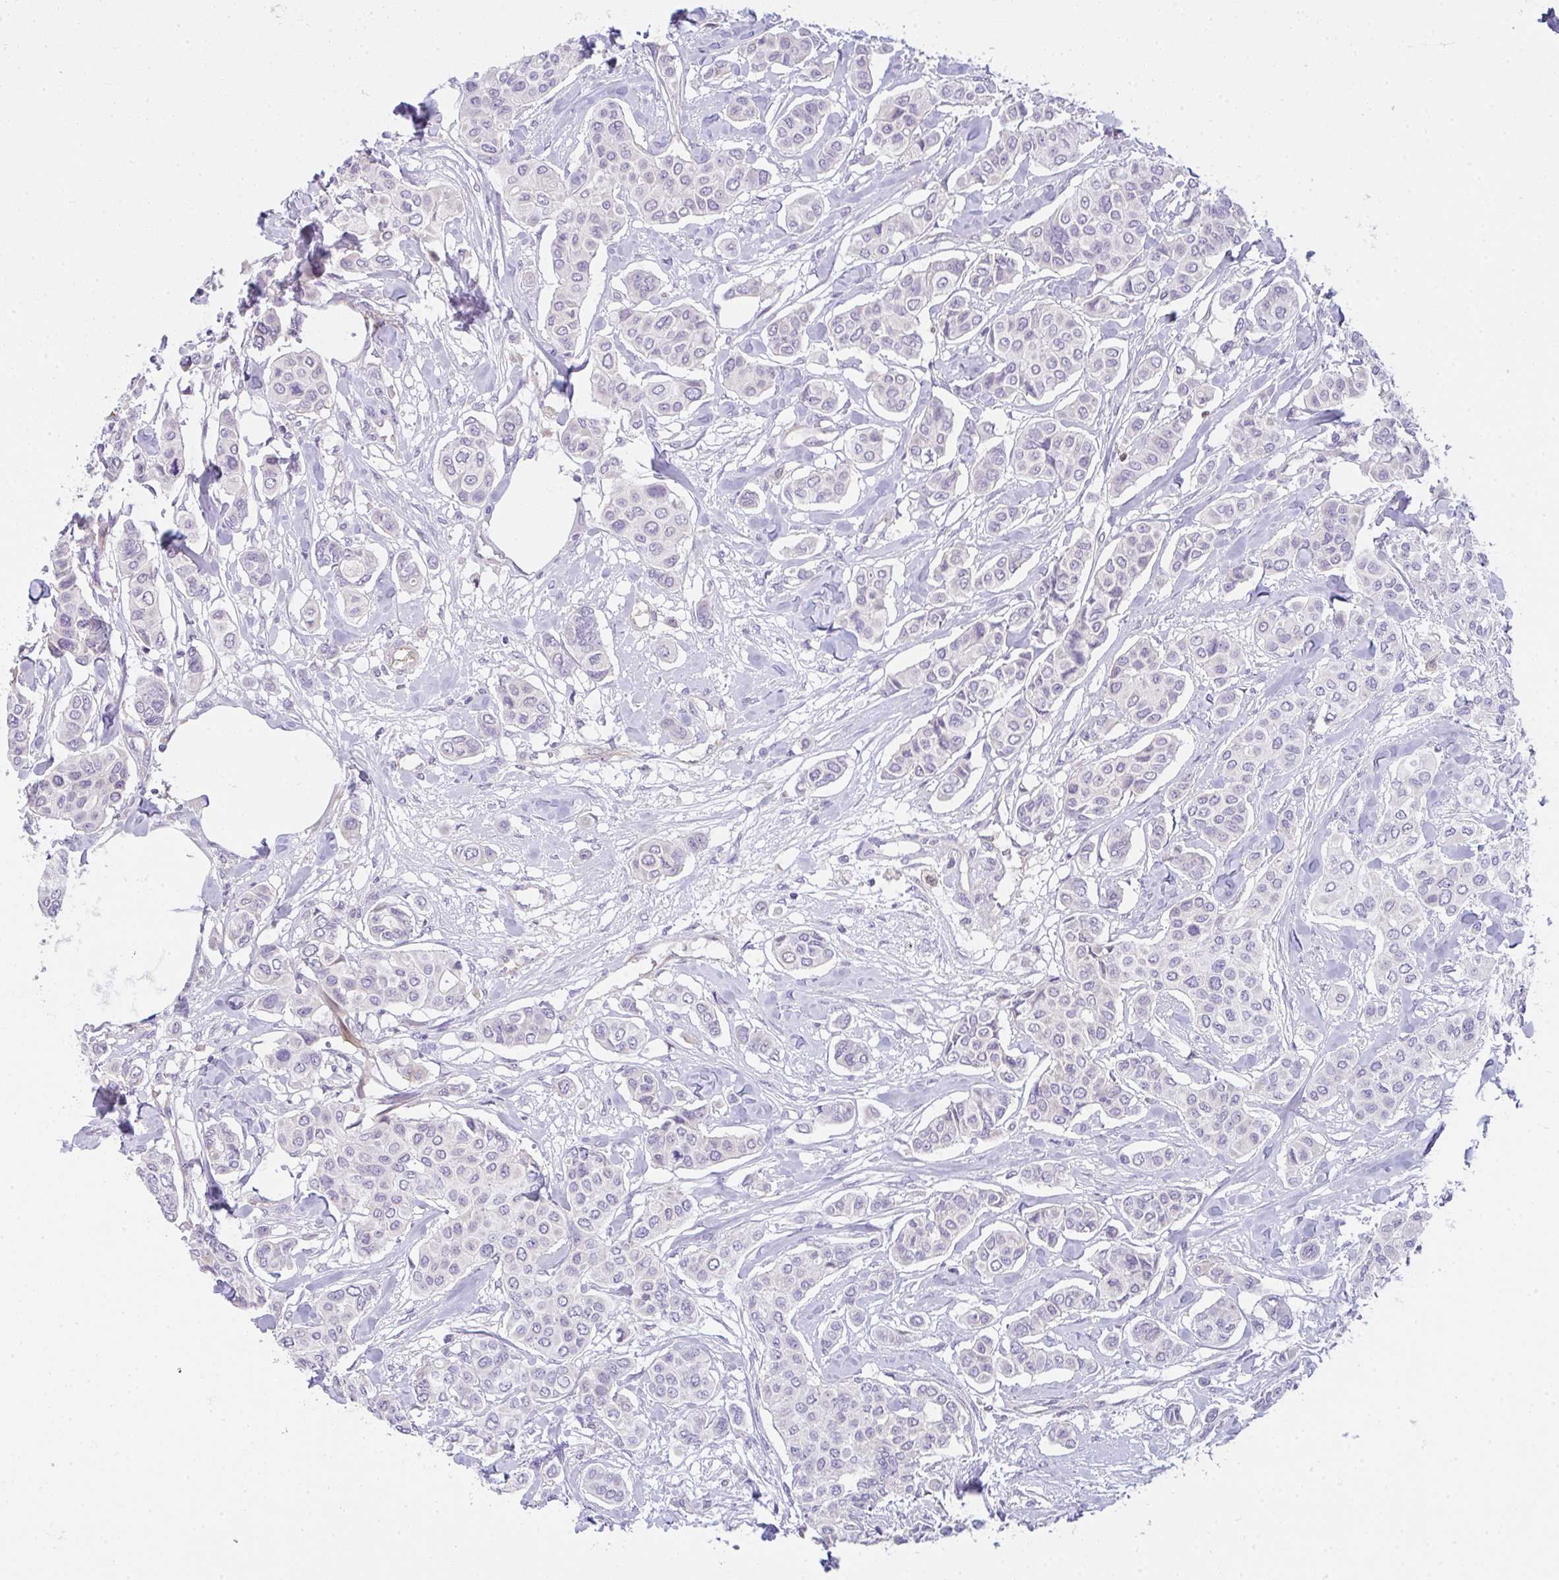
{"staining": {"intensity": "negative", "quantity": "none", "location": "none"}, "tissue": "breast cancer", "cell_type": "Tumor cells", "image_type": "cancer", "snomed": [{"axis": "morphology", "description": "Lobular carcinoma"}, {"axis": "topography", "description": "Breast"}], "caption": "This is a micrograph of immunohistochemistry staining of breast cancer (lobular carcinoma), which shows no positivity in tumor cells. (DAB IHC, high magnification).", "gene": "COX7B", "patient": {"sex": "female", "age": 51}}